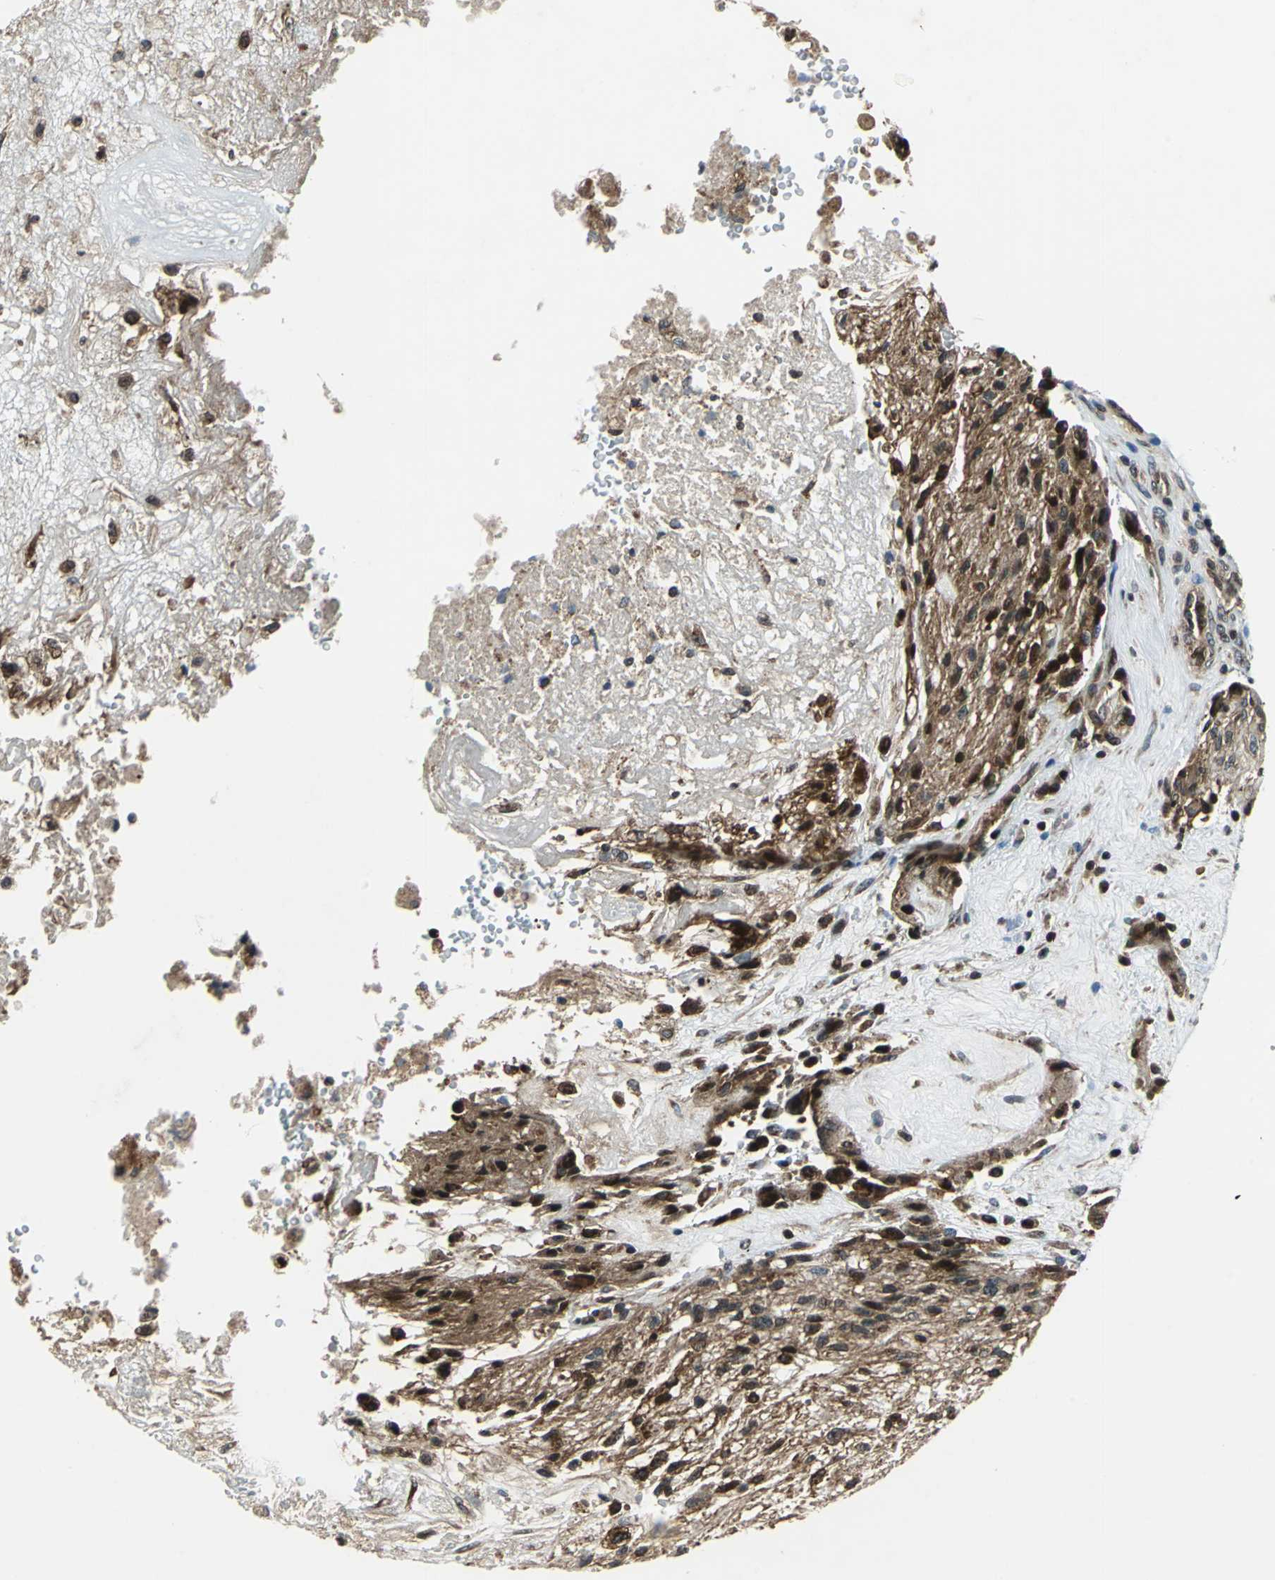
{"staining": {"intensity": "strong", "quantity": "25%-75%", "location": "cytoplasmic/membranous,nuclear"}, "tissue": "glioma", "cell_type": "Tumor cells", "image_type": "cancer", "snomed": [{"axis": "morphology", "description": "Normal tissue, NOS"}, {"axis": "morphology", "description": "Glioma, malignant, High grade"}, {"axis": "topography", "description": "Cerebral cortex"}], "caption": "Protein expression analysis of glioma reveals strong cytoplasmic/membranous and nuclear positivity in approximately 25%-75% of tumor cells.", "gene": "AATF", "patient": {"sex": "male", "age": 56}}